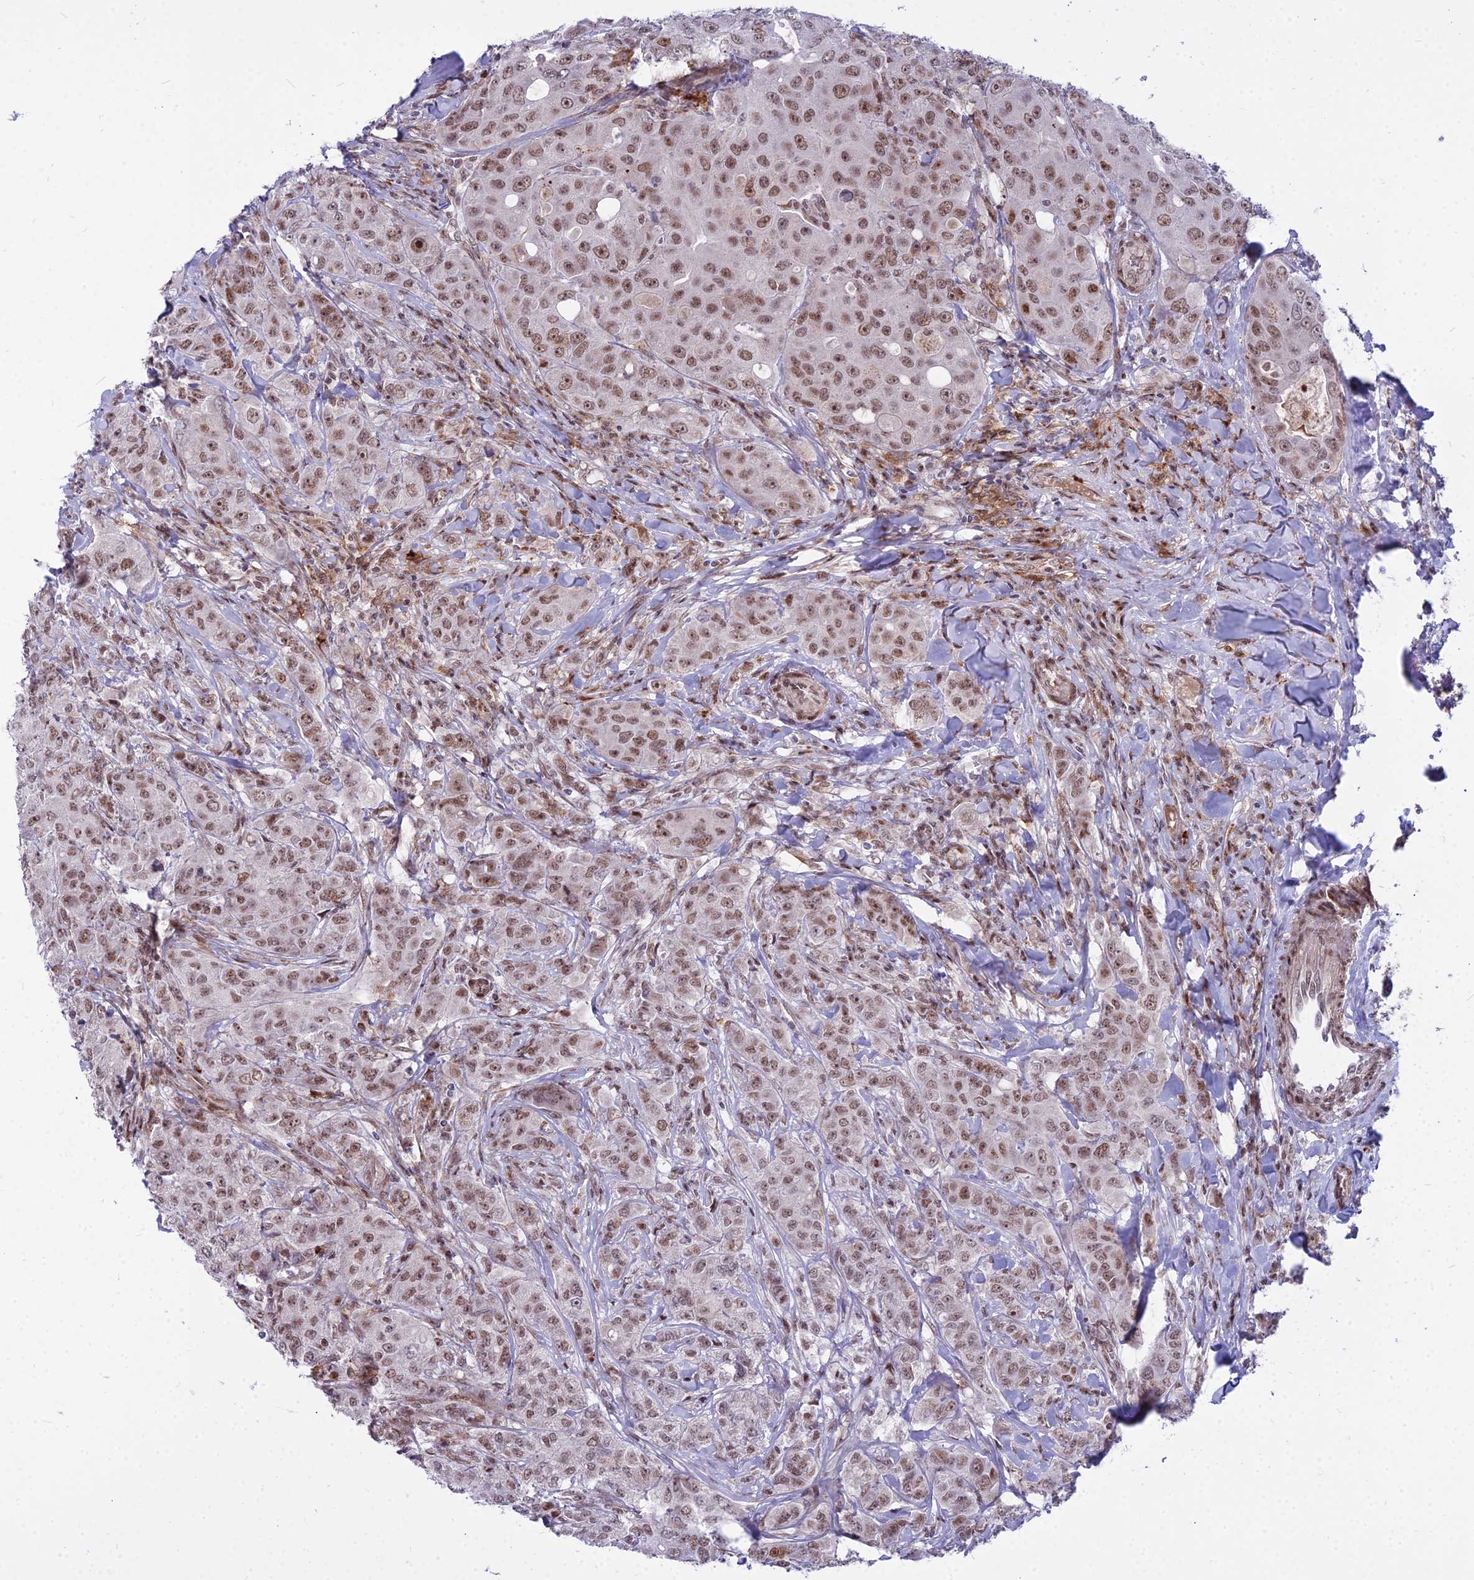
{"staining": {"intensity": "moderate", "quantity": ">75%", "location": "nuclear"}, "tissue": "breast cancer", "cell_type": "Tumor cells", "image_type": "cancer", "snomed": [{"axis": "morphology", "description": "Duct carcinoma"}, {"axis": "topography", "description": "Breast"}], "caption": "A brown stain shows moderate nuclear expression of a protein in human intraductal carcinoma (breast) tumor cells.", "gene": "ALG10", "patient": {"sex": "female", "age": 43}}